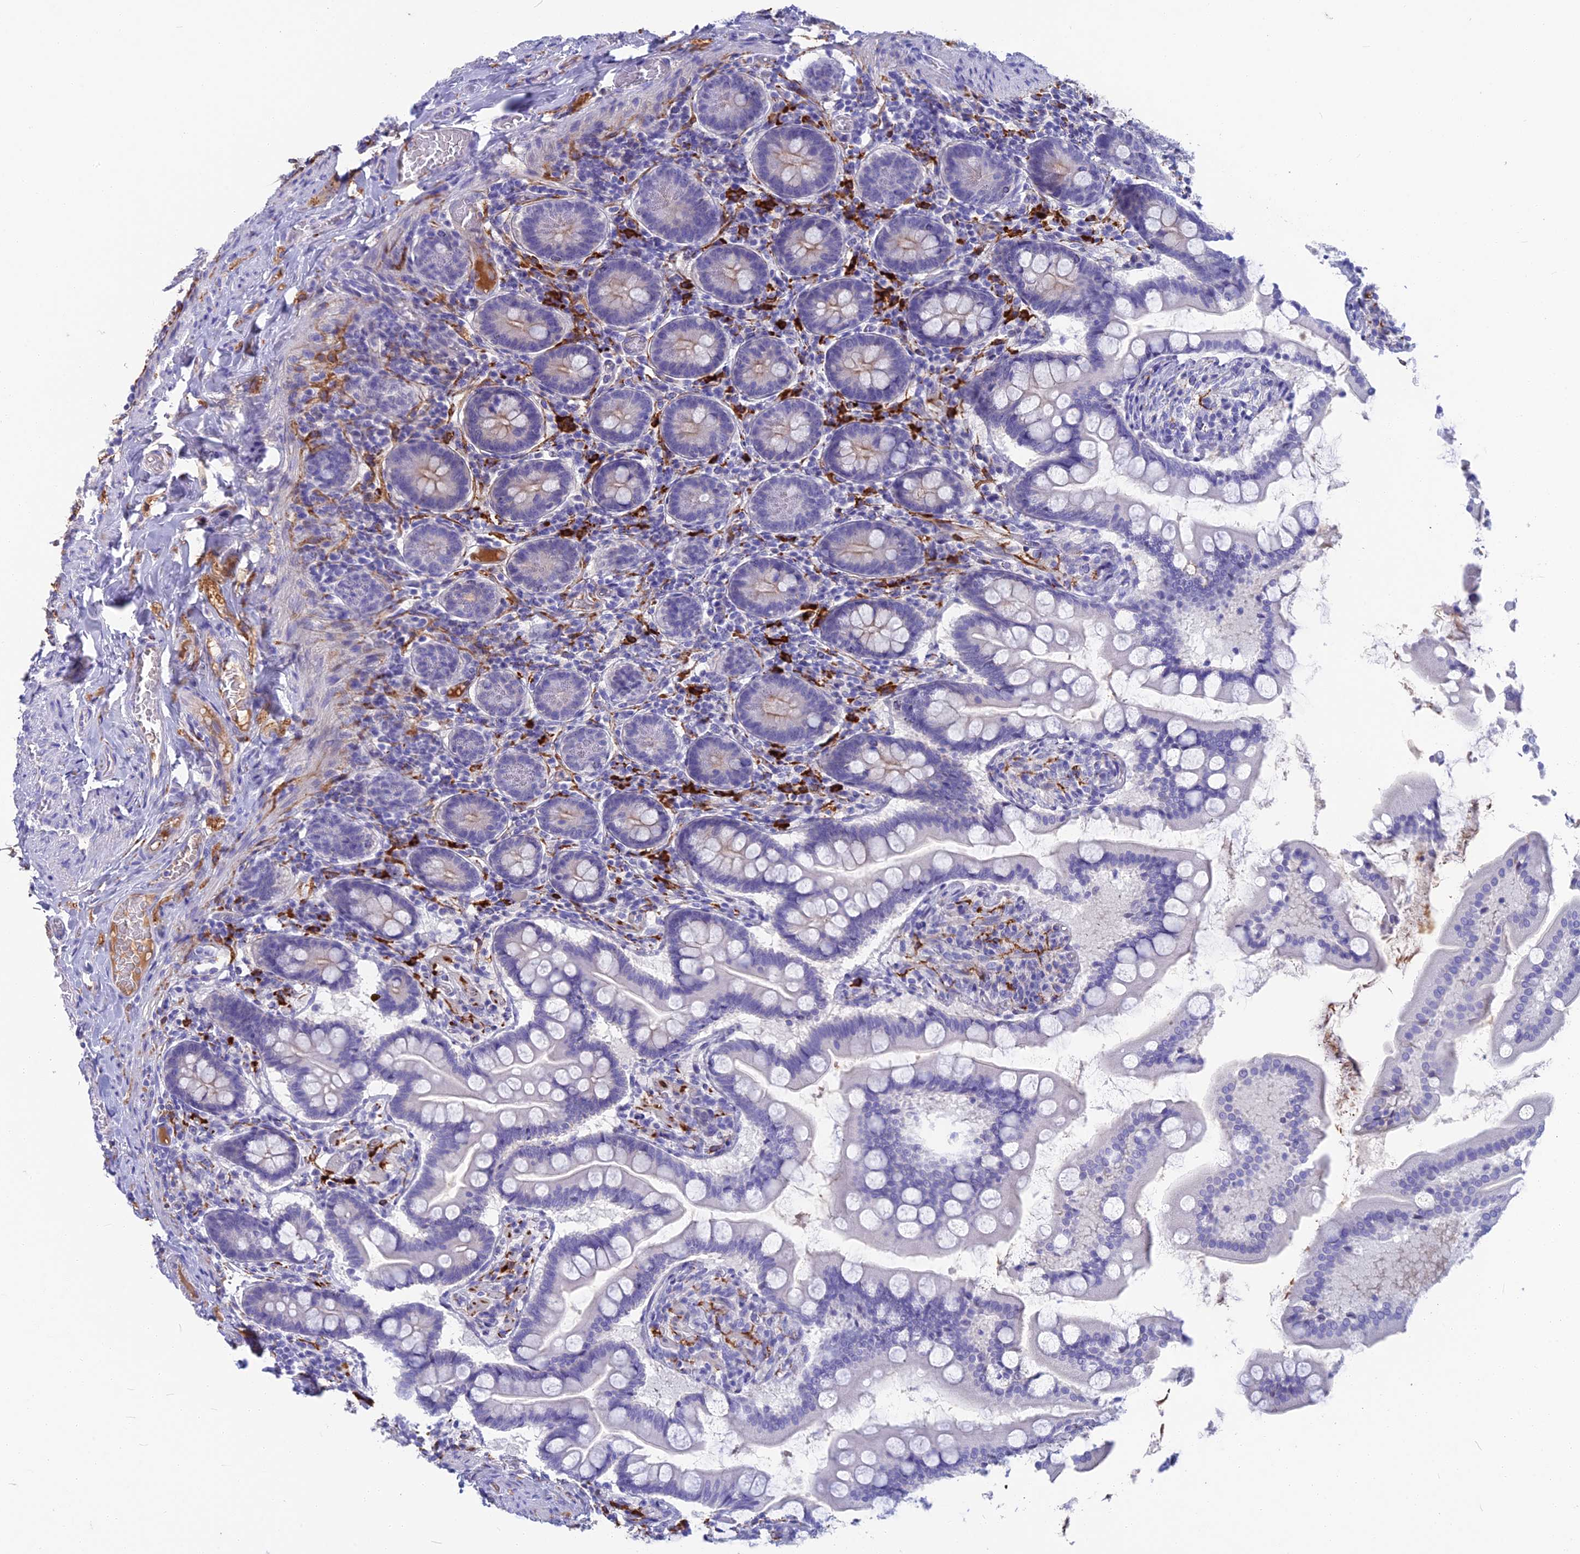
{"staining": {"intensity": "weak", "quantity": "<25%", "location": "cytoplasmic/membranous"}, "tissue": "small intestine", "cell_type": "Glandular cells", "image_type": "normal", "snomed": [{"axis": "morphology", "description": "Normal tissue, NOS"}, {"axis": "topography", "description": "Small intestine"}], "caption": "The photomicrograph demonstrates no staining of glandular cells in unremarkable small intestine.", "gene": "SNAP91", "patient": {"sex": "male", "age": 41}}